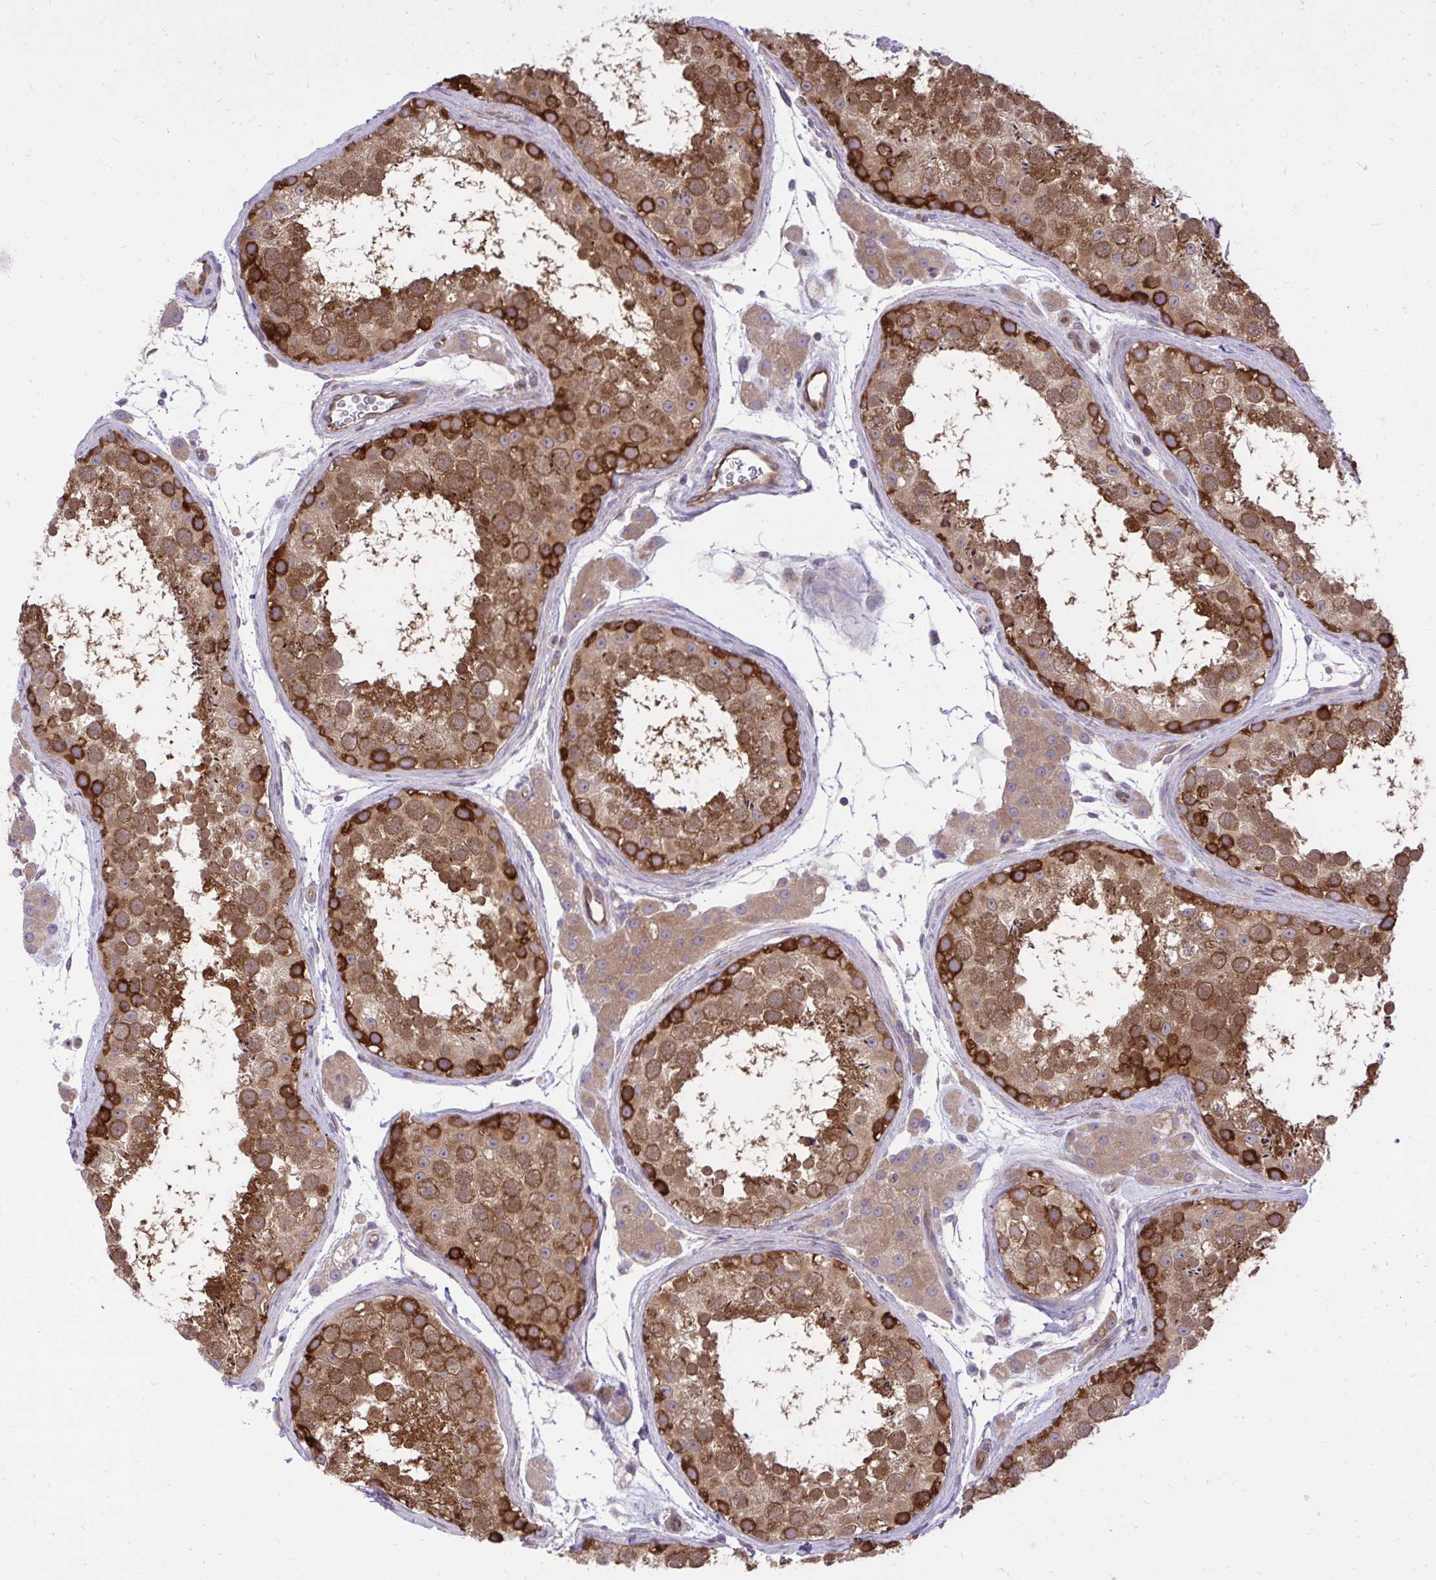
{"staining": {"intensity": "strong", "quantity": ">75%", "location": "cytoplasmic/membranous"}, "tissue": "testis", "cell_type": "Cells in seminiferous ducts", "image_type": "normal", "snomed": [{"axis": "morphology", "description": "Normal tissue, NOS"}, {"axis": "topography", "description": "Testis"}], "caption": "Brown immunohistochemical staining in normal human testis shows strong cytoplasmic/membranous expression in approximately >75% of cells in seminiferous ducts. Nuclei are stained in blue.", "gene": "PPP5C", "patient": {"sex": "male", "age": 41}}